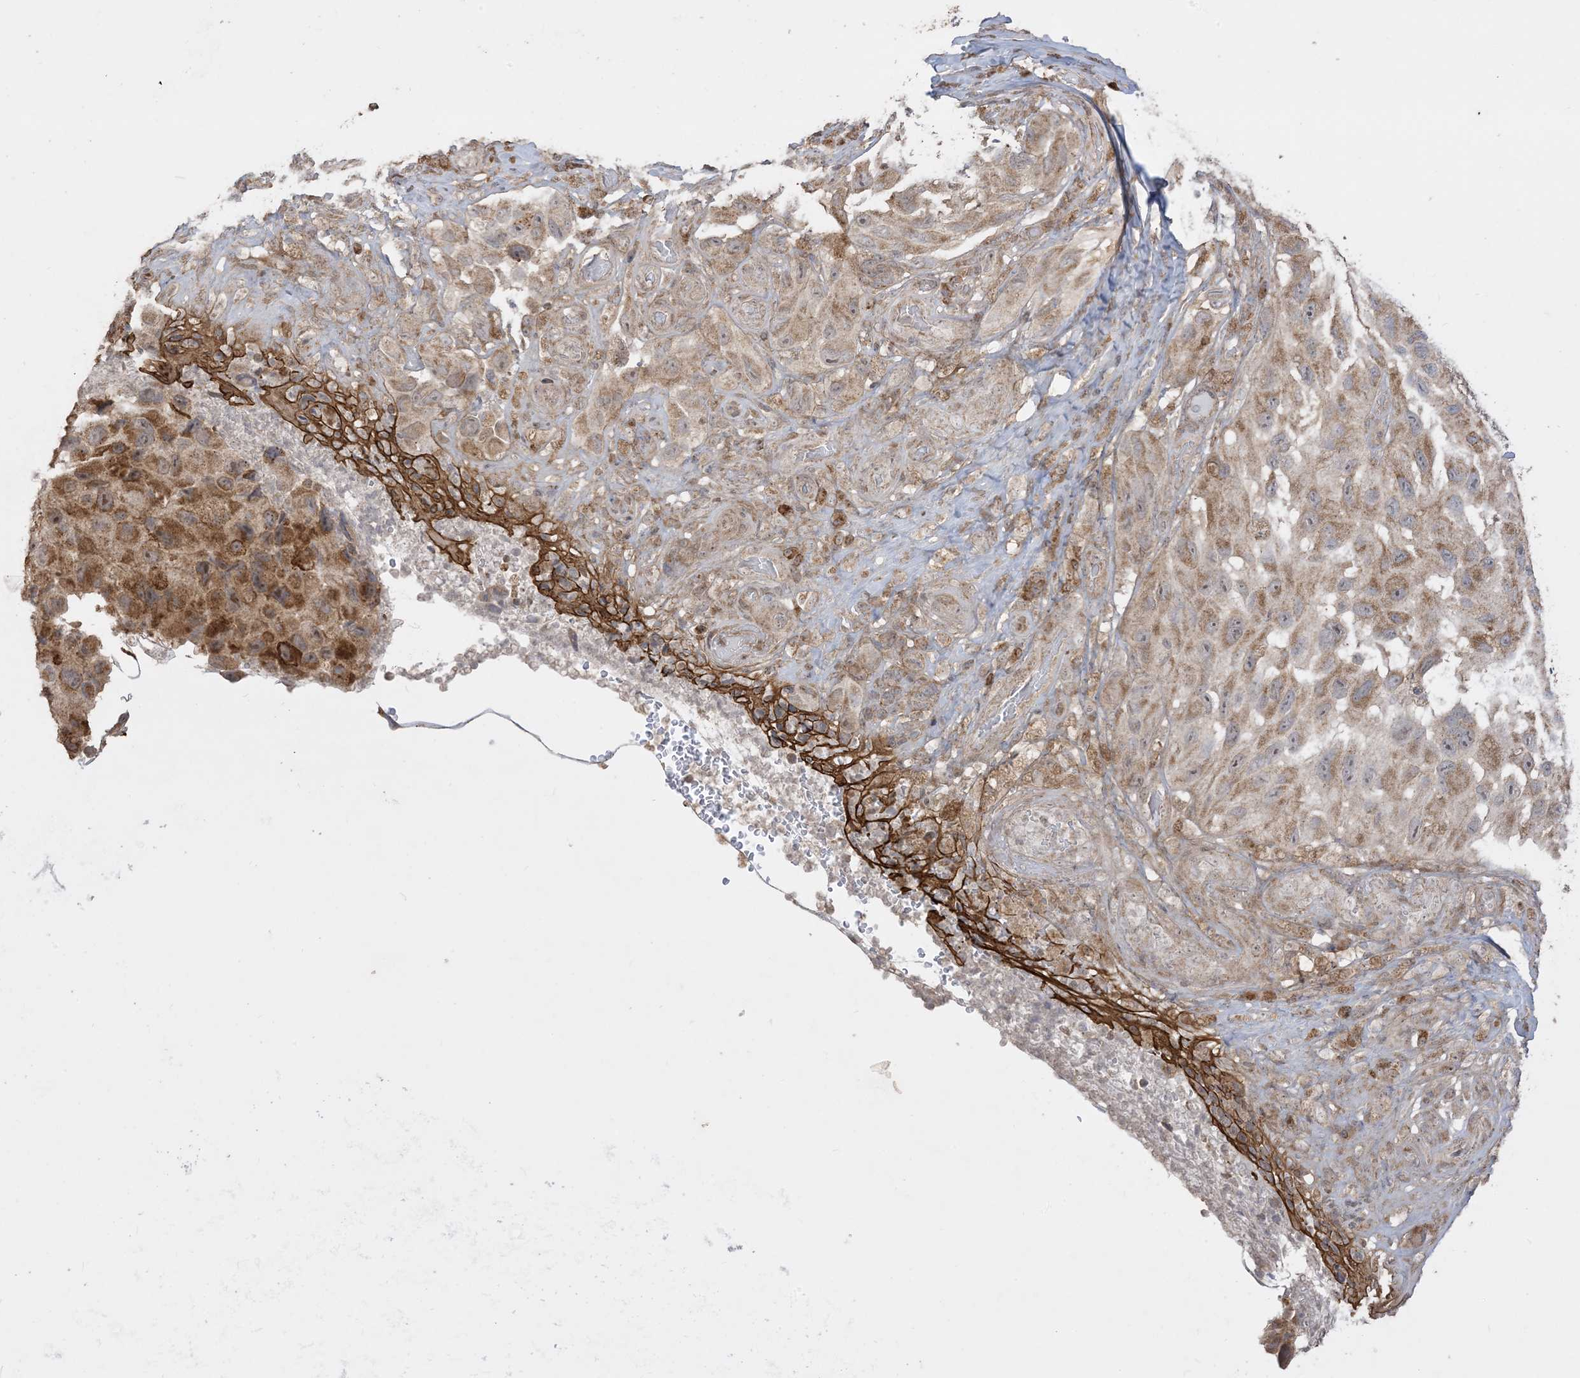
{"staining": {"intensity": "strong", "quantity": ">75%", "location": "cytoplasmic/membranous"}, "tissue": "melanoma", "cell_type": "Tumor cells", "image_type": "cancer", "snomed": [{"axis": "morphology", "description": "Malignant melanoma, NOS"}, {"axis": "topography", "description": "Skin"}], "caption": "This image demonstrates immunohistochemistry staining of human melanoma, with high strong cytoplasmic/membranous expression in about >75% of tumor cells.", "gene": "SIRT3", "patient": {"sex": "female", "age": 73}}